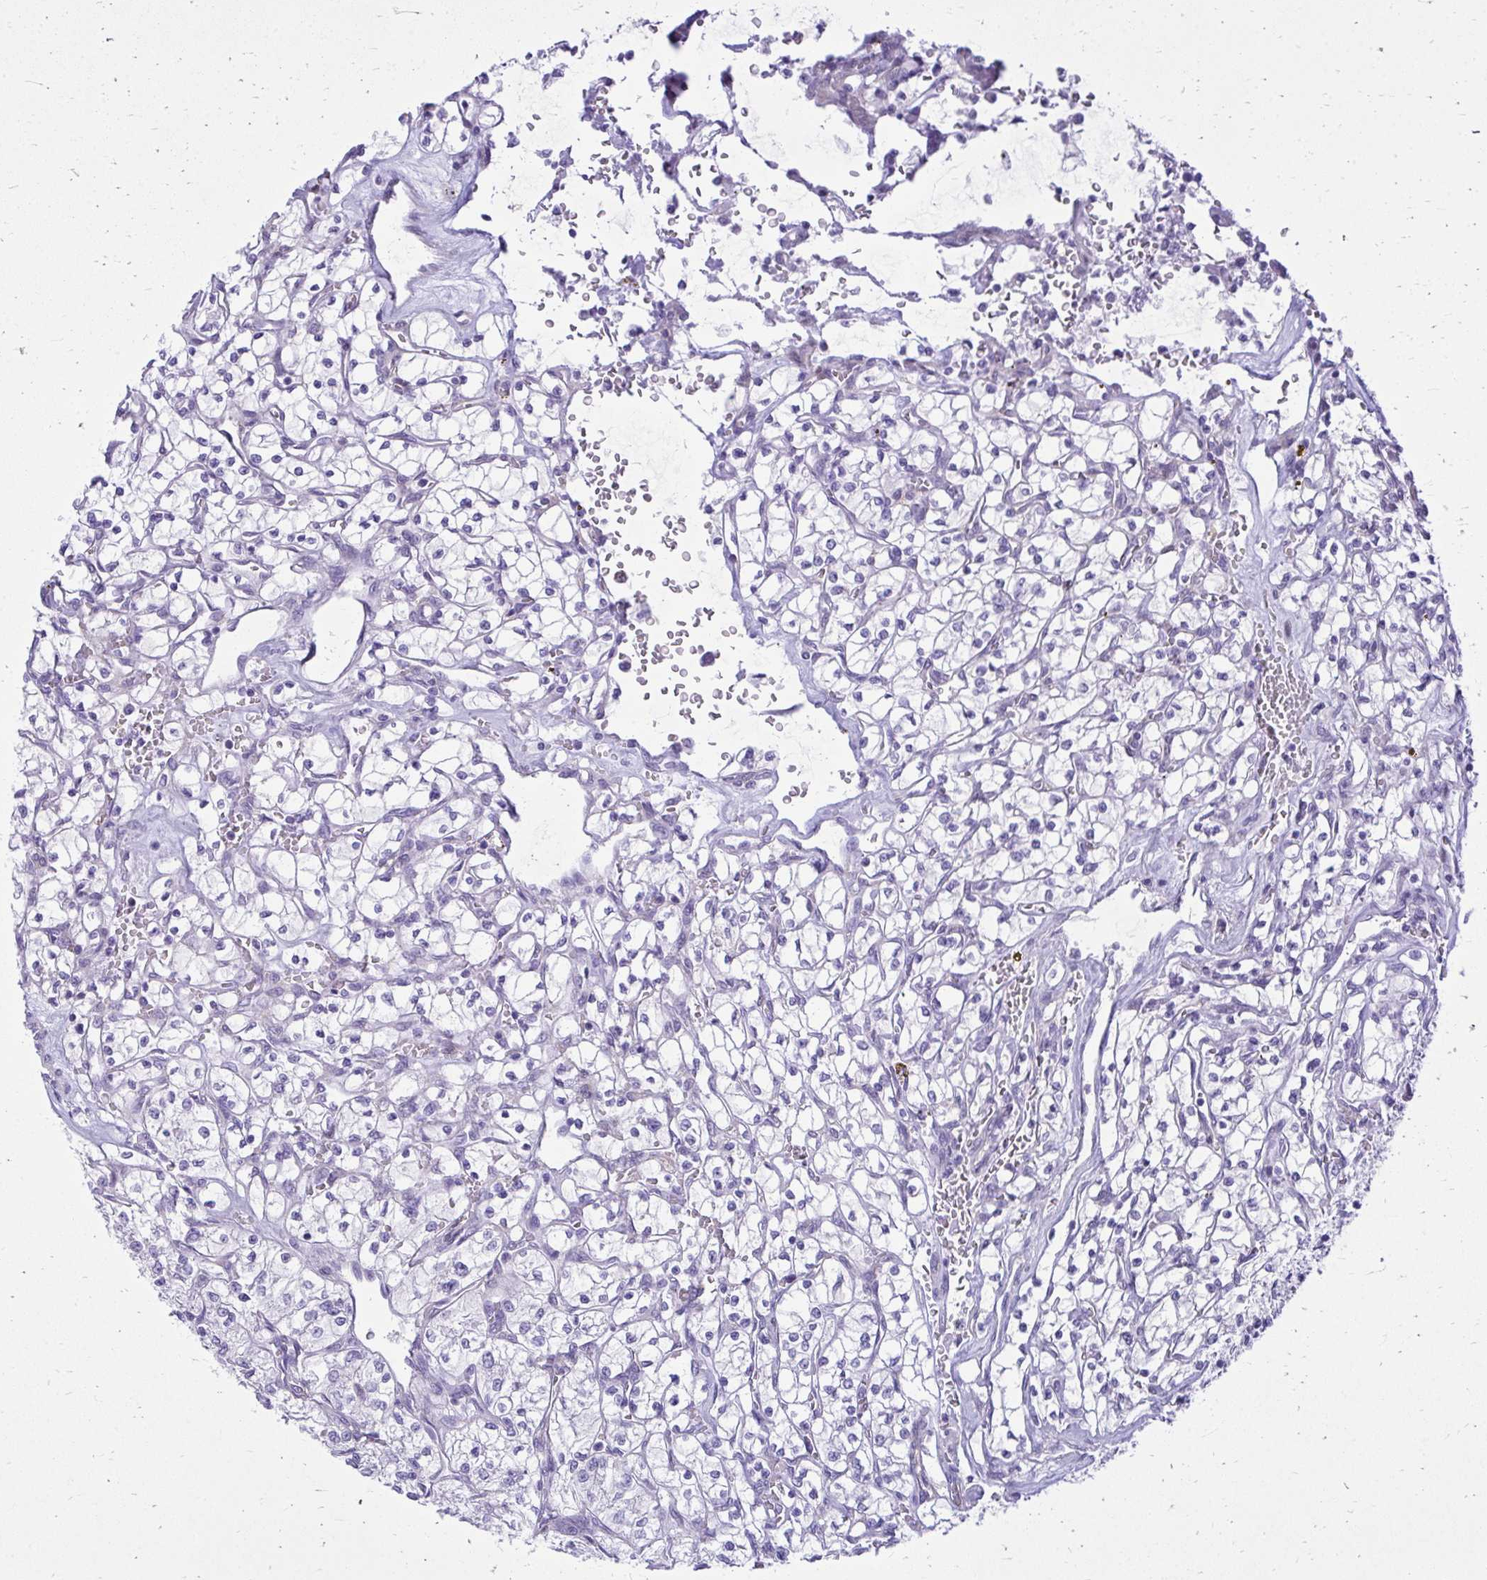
{"staining": {"intensity": "negative", "quantity": "none", "location": "none"}, "tissue": "renal cancer", "cell_type": "Tumor cells", "image_type": "cancer", "snomed": [{"axis": "morphology", "description": "Adenocarcinoma, NOS"}, {"axis": "topography", "description": "Kidney"}], "caption": "A high-resolution image shows immunohistochemistry staining of renal cancer, which shows no significant staining in tumor cells.", "gene": "GPRIN3", "patient": {"sex": "female", "age": 64}}